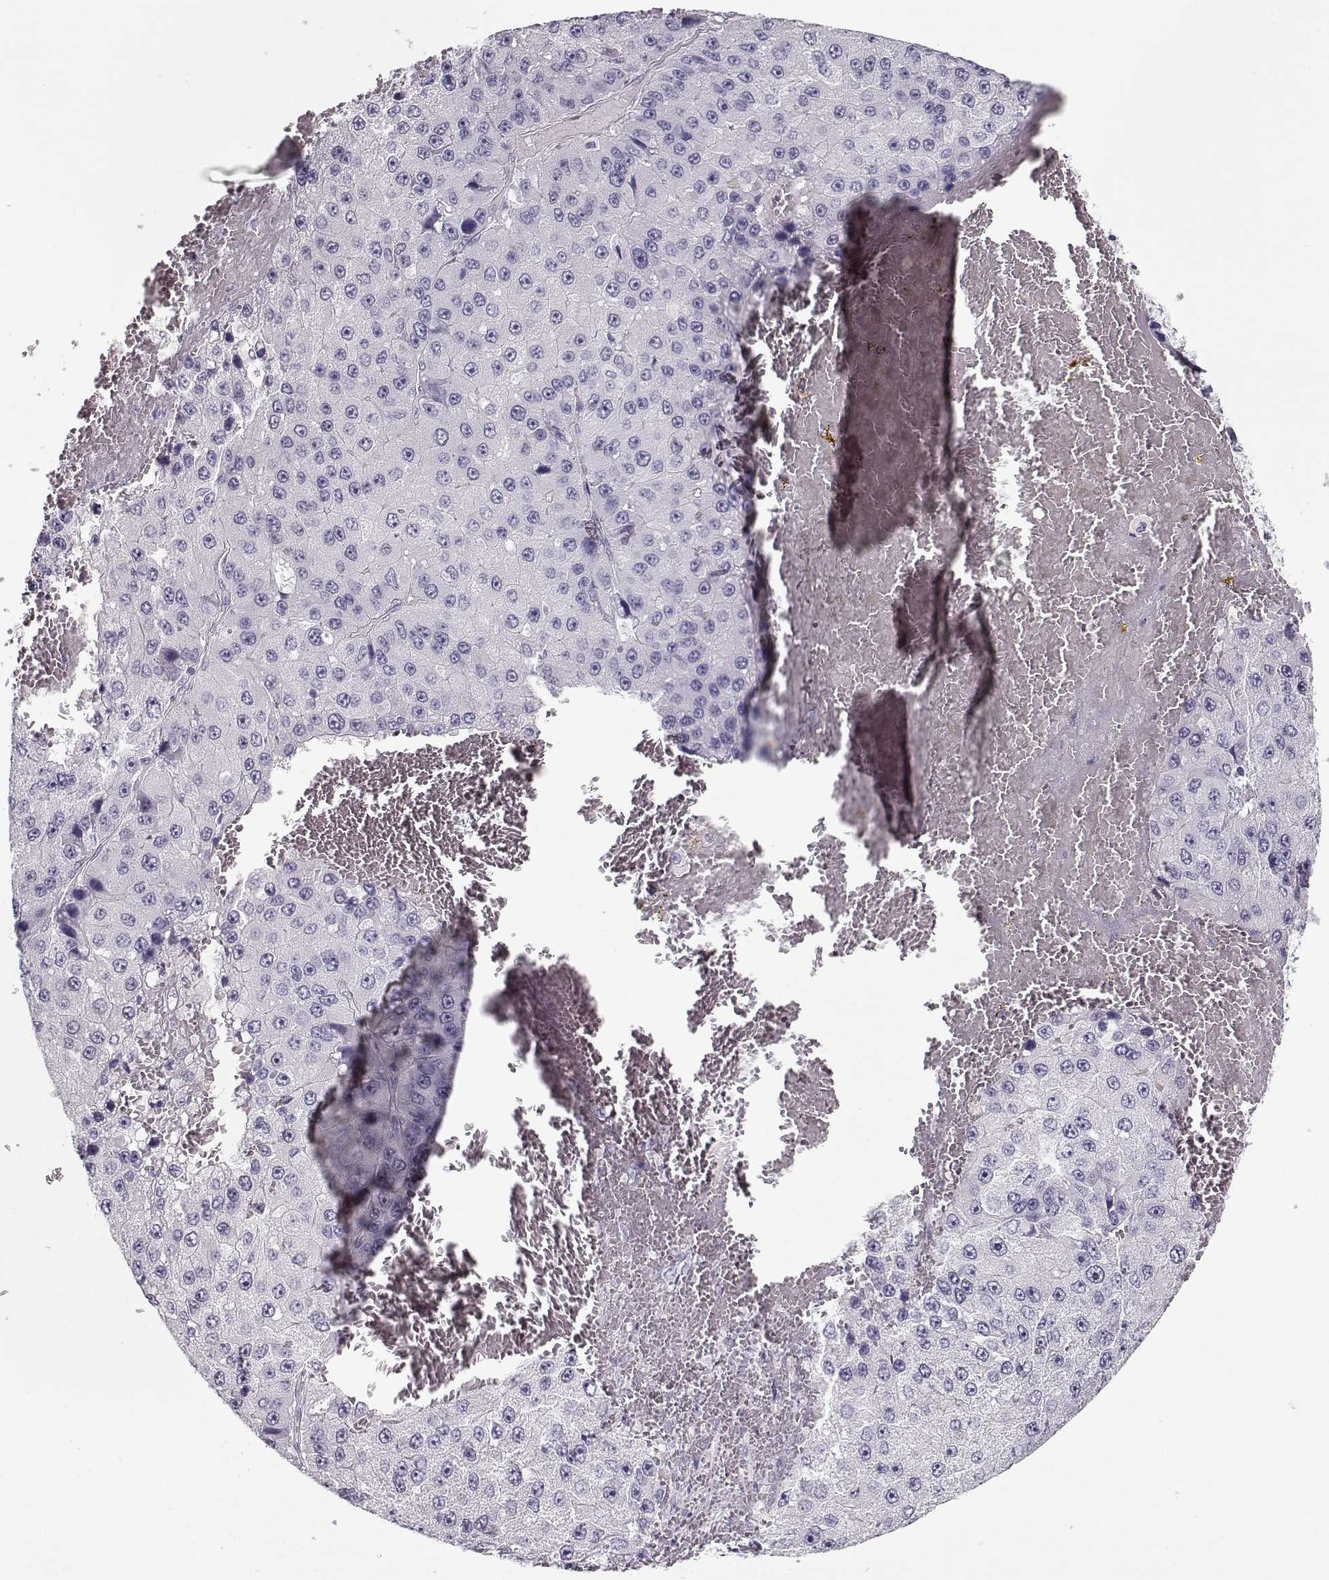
{"staining": {"intensity": "negative", "quantity": "none", "location": "none"}, "tissue": "liver cancer", "cell_type": "Tumor cells", "image_type": "cancer", "snomed": [{"axis": "morphology", "description": "Carcinoma, Hepatocellular, NOS"}, {"axis": "topography", "description": "Liver"}], "caption": "The photomicrograph reveals no significant positivity in tumor cells of liver cancer. Nuclei are stained in blue.", "gene": "CCDC136", "patient": {"sex": "female", "age": 73}}